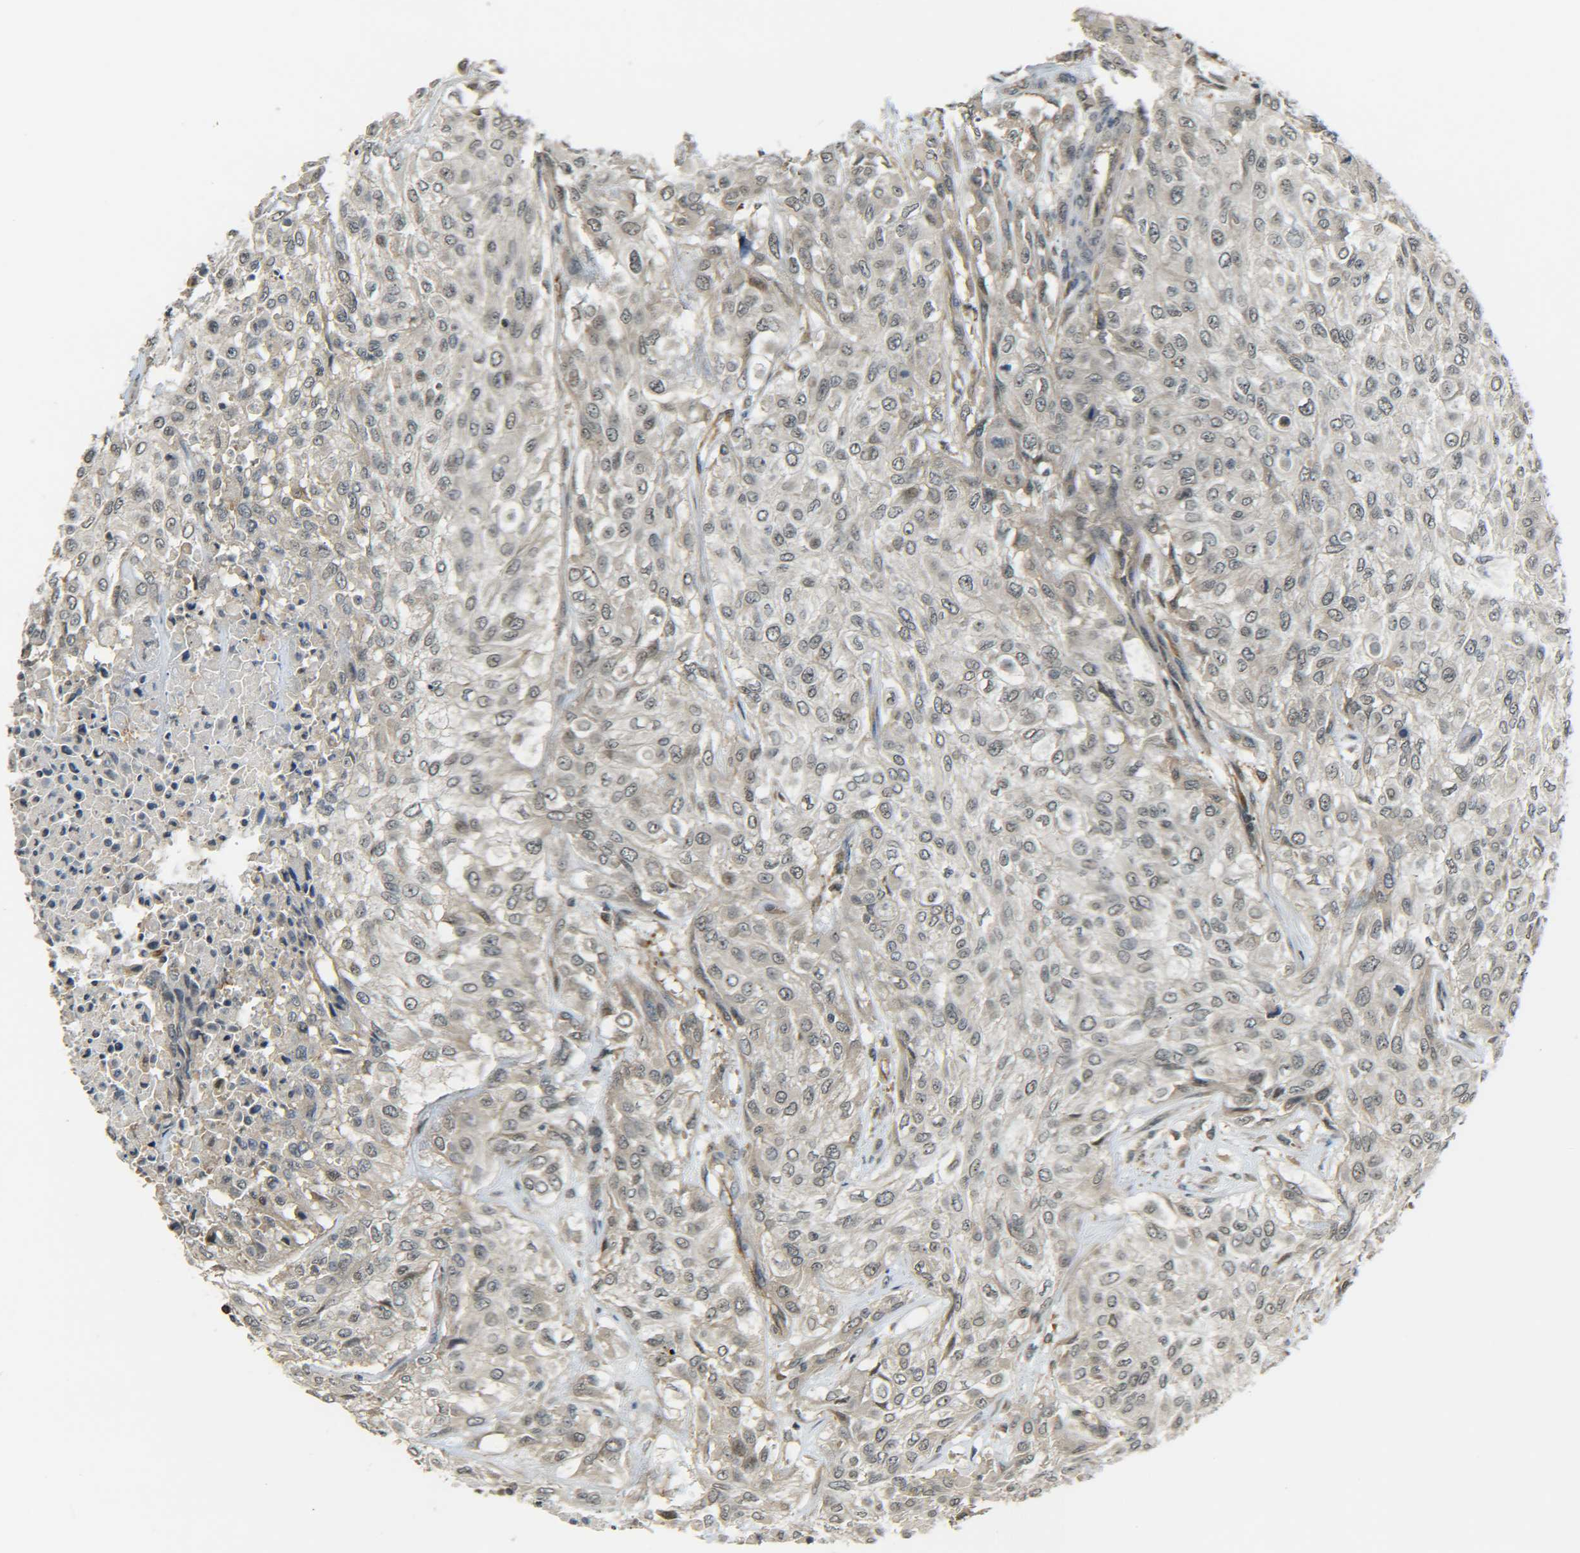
{"staining": {"intensity": "weak", "quantity": ">75%", "location": "cytoplasmic/membranous,nuclear"}, "tissue": "urothelial cancer", "cell_type": "Tumor cells", "image_type": "cancer", "snomed": [{"axis": "morphology", "description": "Urothelial carcinoma, High grade"}, {"axis": "topography", "description": "Urinary bladder"}], "caption": "A low amount of weak cytoplasmic/membranous and nuclear staining is present in approximately >75% of tumor cells in urothelial cancer tissue. The staining is performed using DAB (3,3'-diaminobenzidine) brown chromogen to label protein expression. The nuclei are counter-stained blue using hematoxylin.", "gene": "DAB2", "patient": {"sex": "male", "age": 57}}